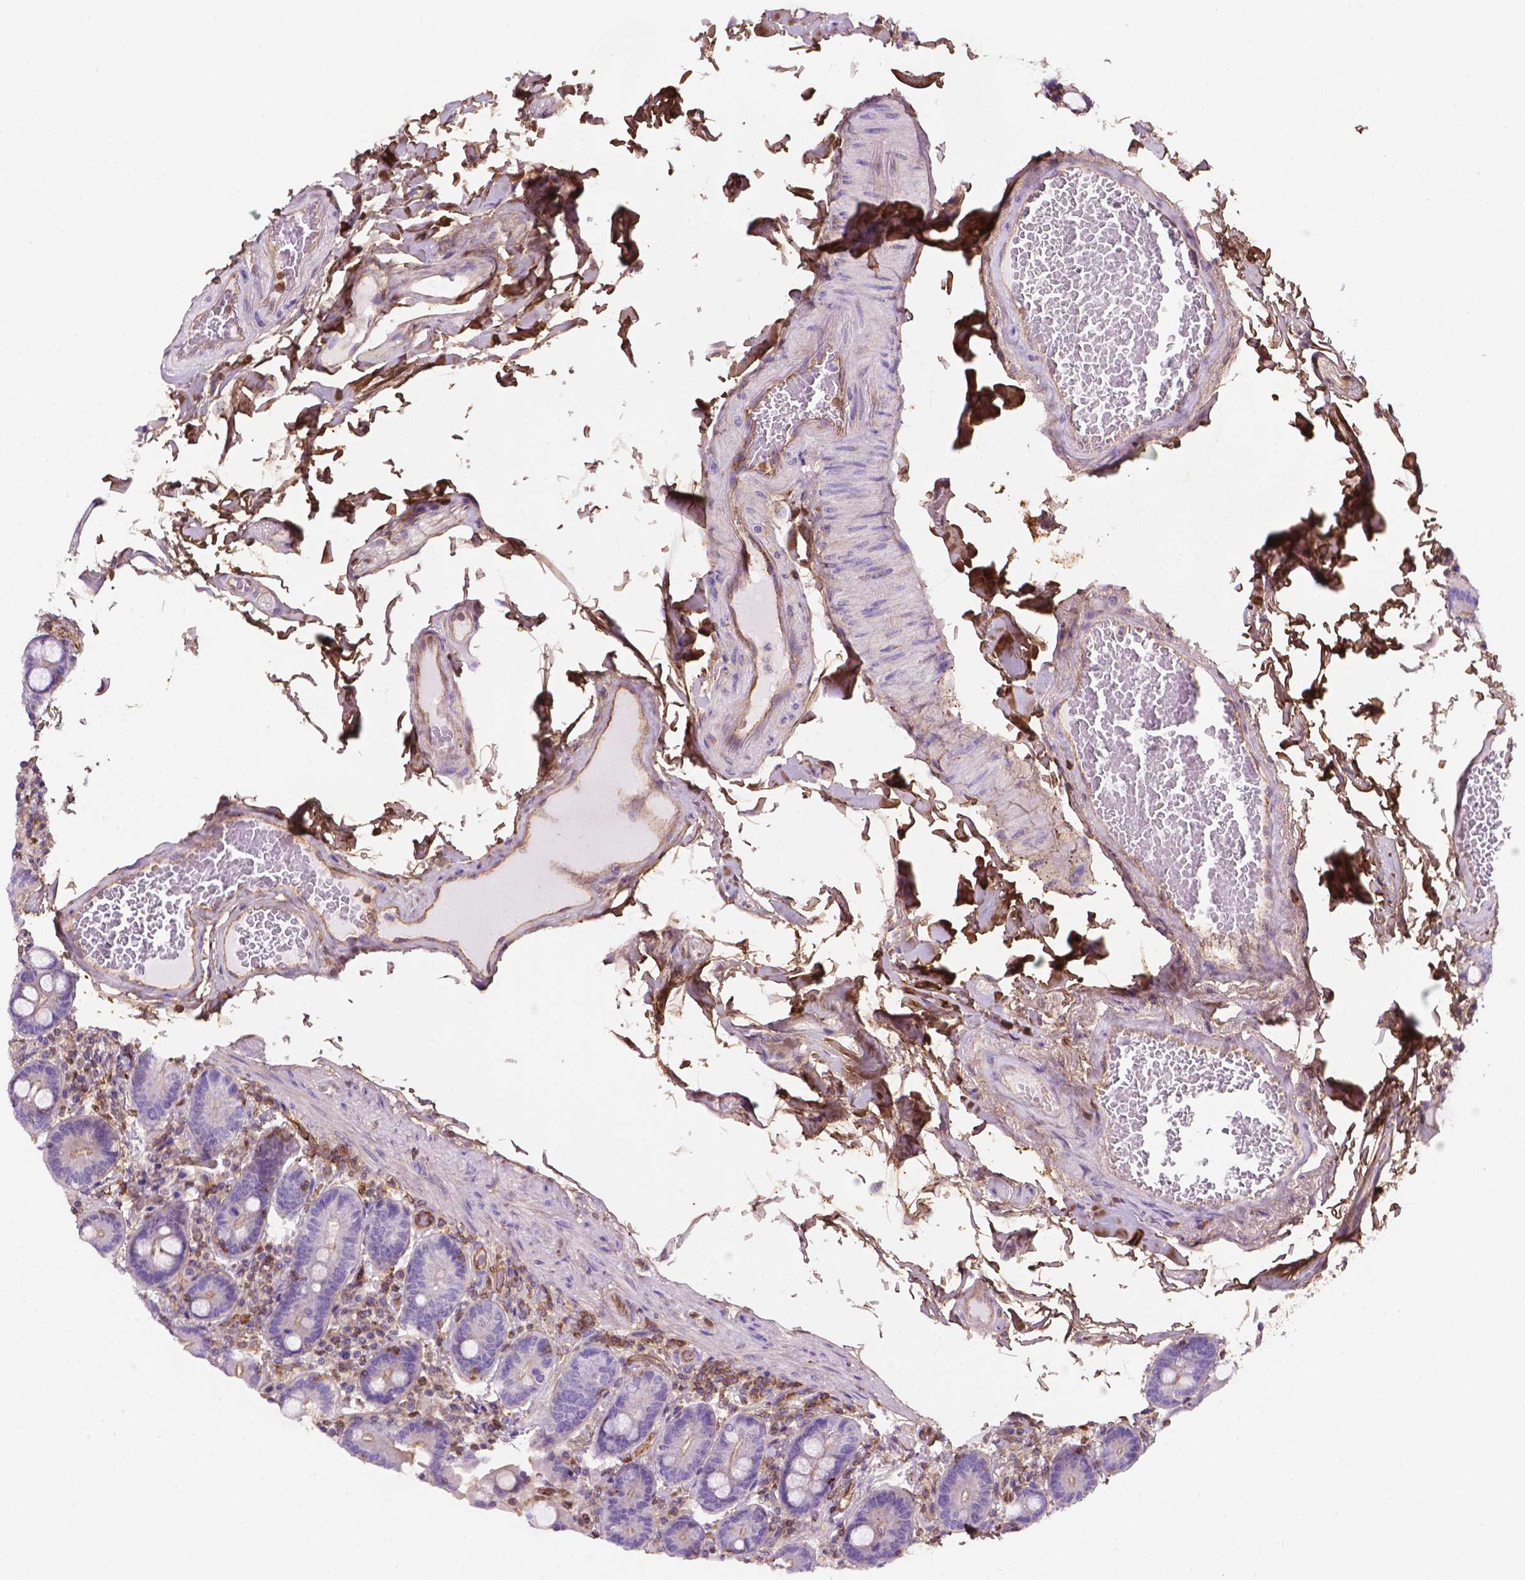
{"staining": {"intensity": "moderate", "quantity": "<25%", "location": "cytoplasmic/membranous,nuclear"}, "tissue": "duodenum", "cell_type": "Glandular cells", "image_type": "normal", "snomed": [{"axis": "morphology", "description": "Normal tissue, NOS"}, {"axis": "topography", "description": "Duodenum"}], "caption": "Protein expression analysis of benign duodenum demonstrates moderate cytoplasmic/membranous,nuclear staining in about <25% of glandular cells.", "gene": "DCN", "patient": {"sex": "female", "age": 62}}